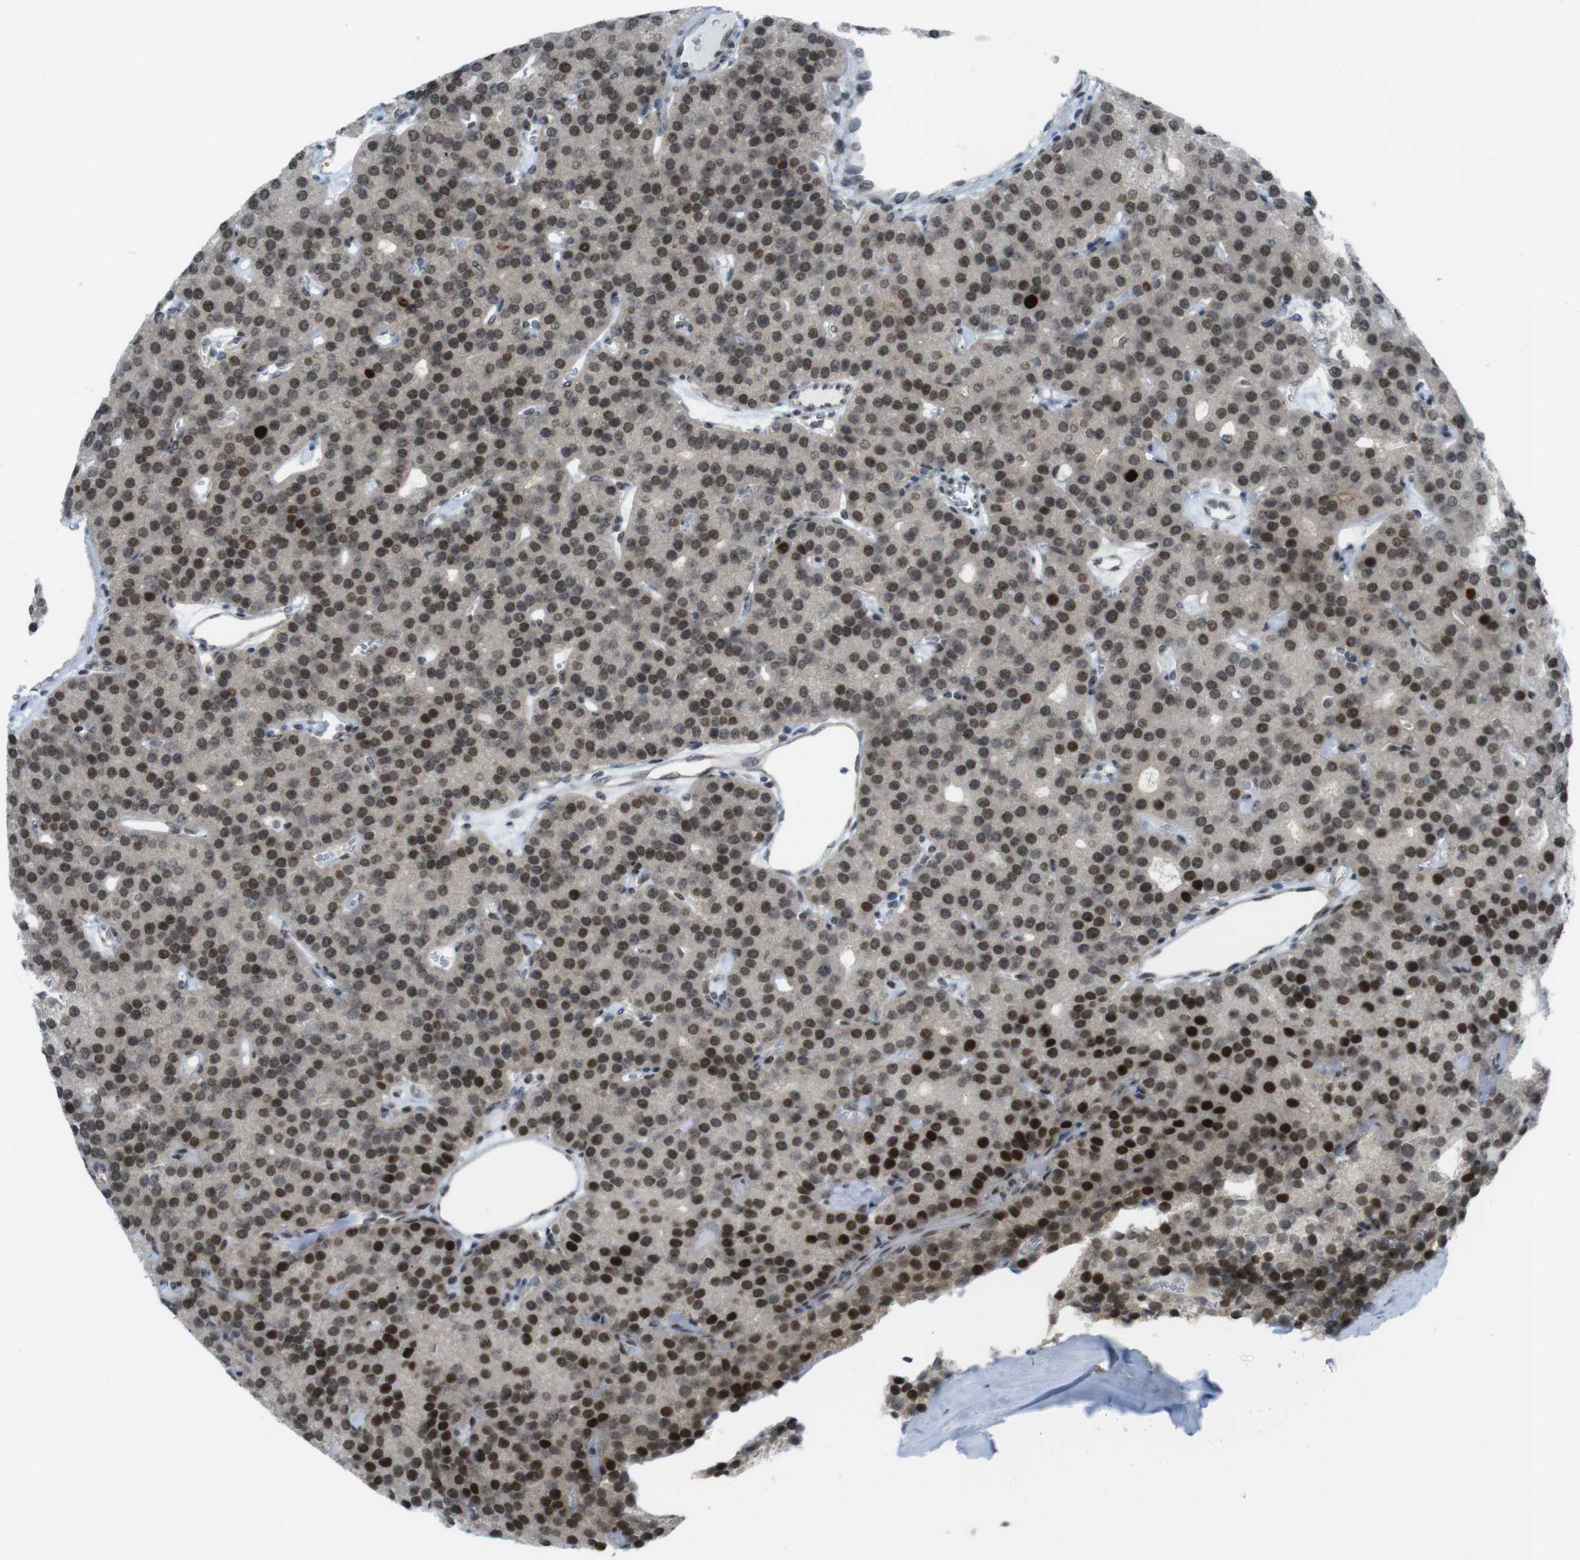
{"staining": {"intensity": "strong", "quantity": ">75%", "location": "cytoplasmic/membranous,nuclear"}, "tissue": "parathyroid gland", "cell_type": "Glandular cells", "image_type": "normal", "snomed": [{"axis": "morphology", "description": "Normal tissue, NOS"}, {"axis": "morphology", "description": "Adenoma, NOS"}, {"axis": "topography", "description": "Parathyroid gland"}], "caption": "The photomicrograph reveals immunohistochemical staining of benign parathyroid gland. There is strong cytoplasmic/membranous,nuclear staining is seen in approximately >75% of glandular cells.", "gene": "UBB", "patient": {"sex": "female", "age": 86}}